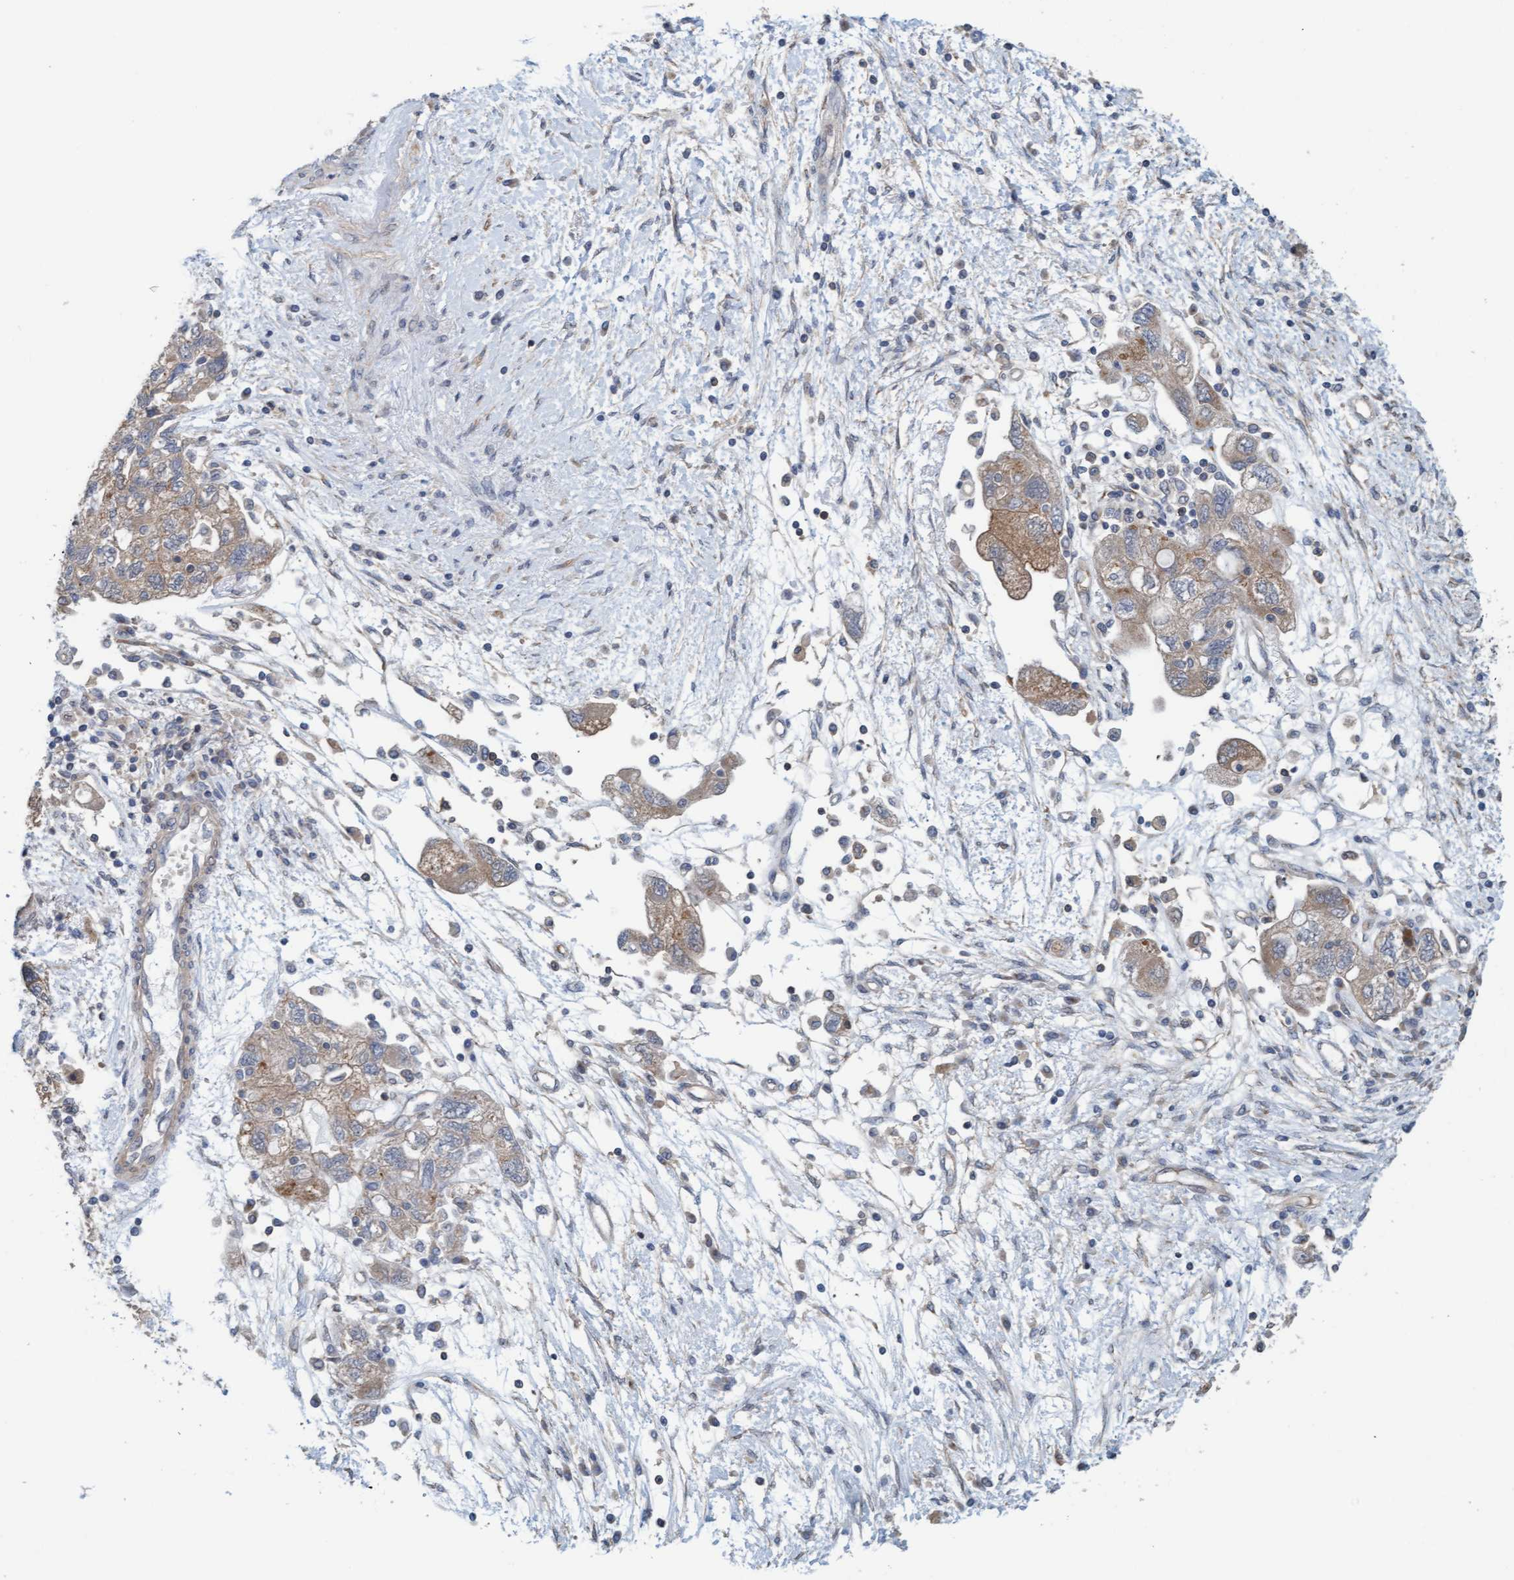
{"staining": {"intensity": "moderate", "quantity": ">75%", "location": "cytoplasmic/membranous"}, "tissue": "ovarian cancer", "cell_type": "Tumor cells", "image_type": "cancer", "snomed": [{"axis": "morphology", "description": "Carcinoma, NOS"}, {"axis": "morphology", "description": "Cystadenocarcinoma, serous, NOS"}, {"axis": "topography", "description": "Ovary"}], "caption": "Carcinoma (ovarian) stained with a brown dye exhibits moderate cytoplasmic/membranous positive expression in about >75% of tumor cells.", "gene": "UBAP1", "patient": {"sex": "female", "age": 69}}